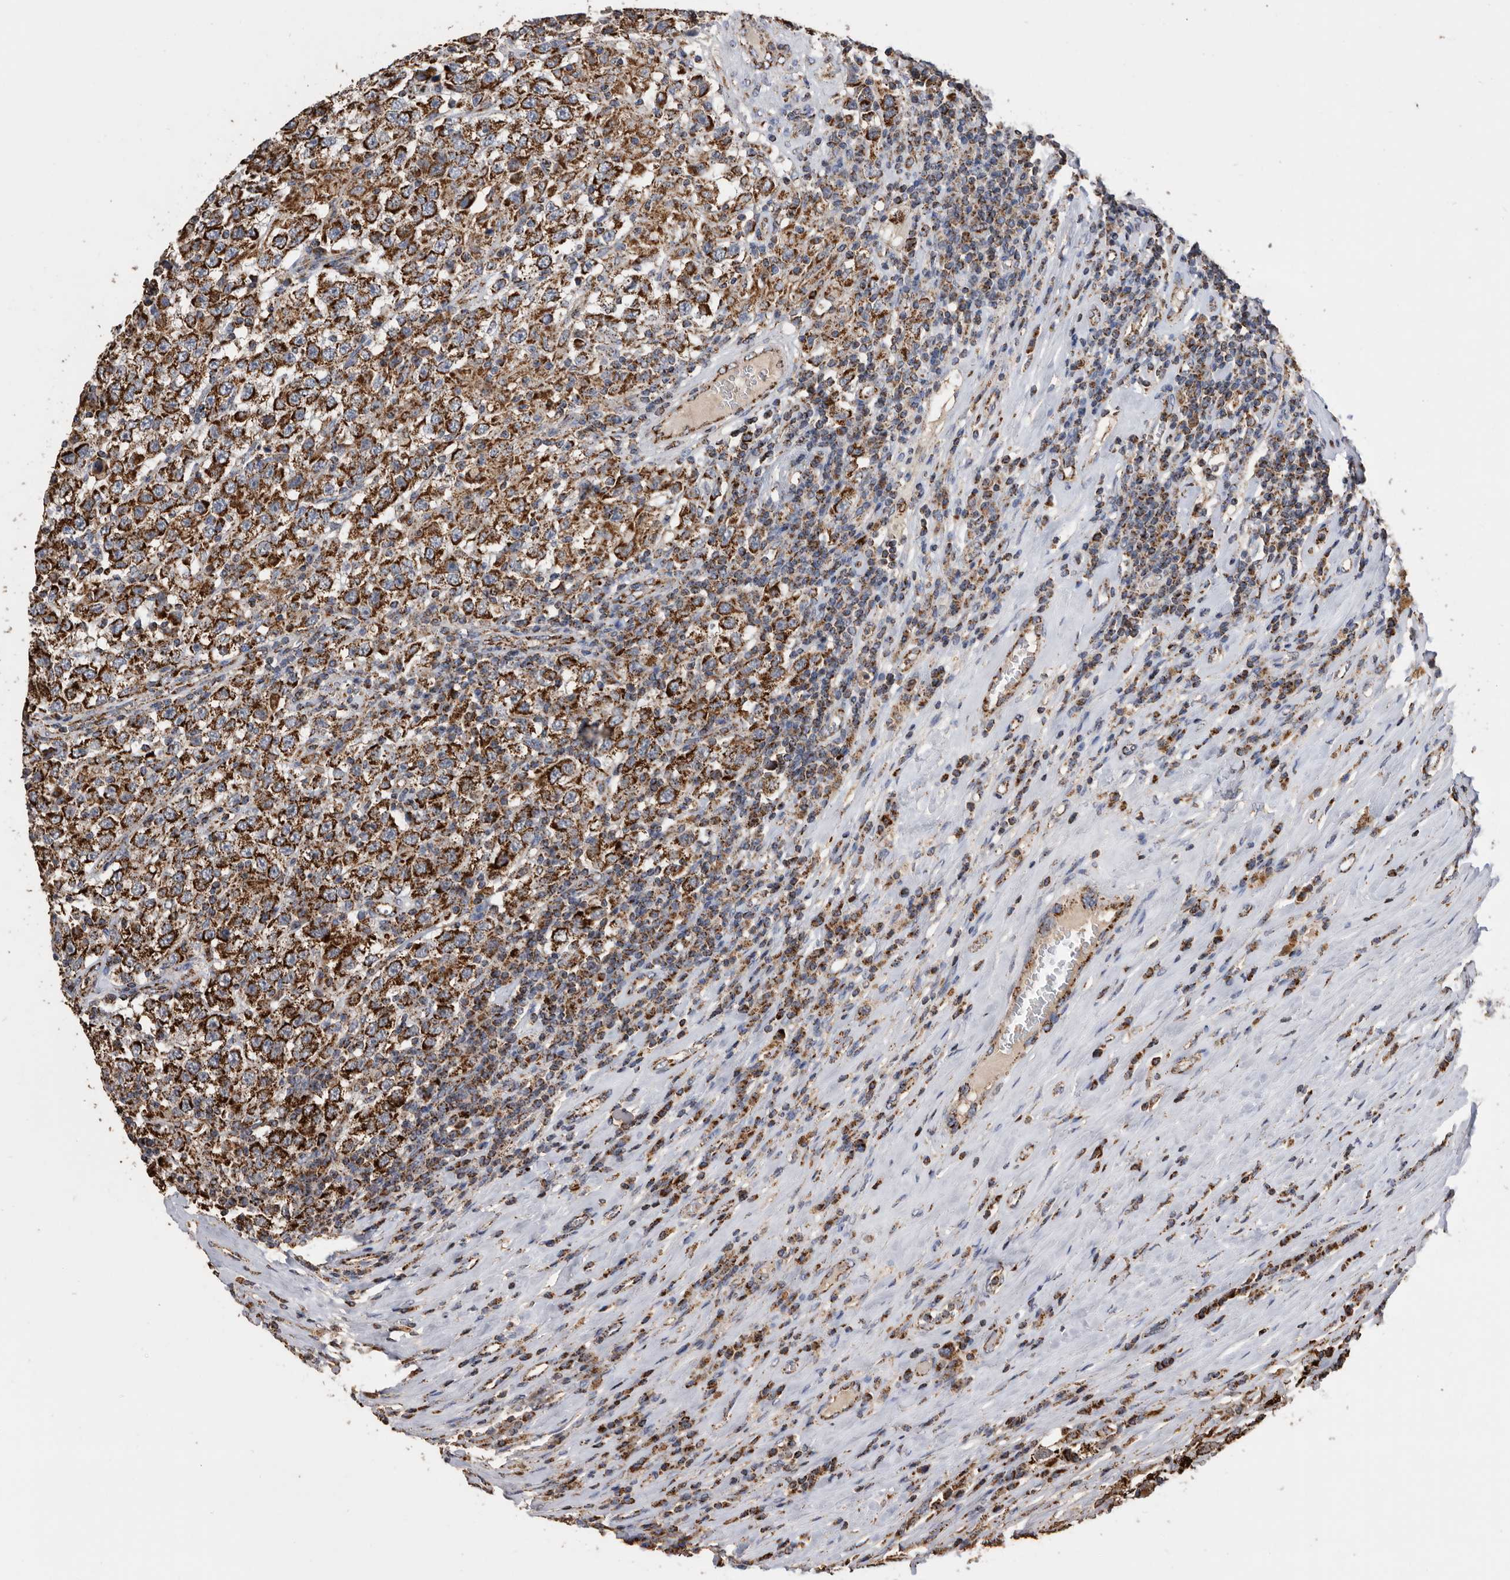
{"staining": {"intensity": "strong", "quantity": ">75%", "location": "cytoplasmic/membranous"}, "tissue": "testis cancer", "cell_type": "Tumor cells", "image_type": "cancer", "snomed": [{"axis": "morphology", "description": "Seminoma, NOS"}, {"axis": "topography", "description": "Testis"}], "caption": "About >75% of tumor cells in seminoma (testis) demonstrate strong cytoplasmic/membranous protein staining as visualized by brown immunohistochemical staining.", "gene": "WFDC1", "patient": {"sex": "male", "age": 41}}